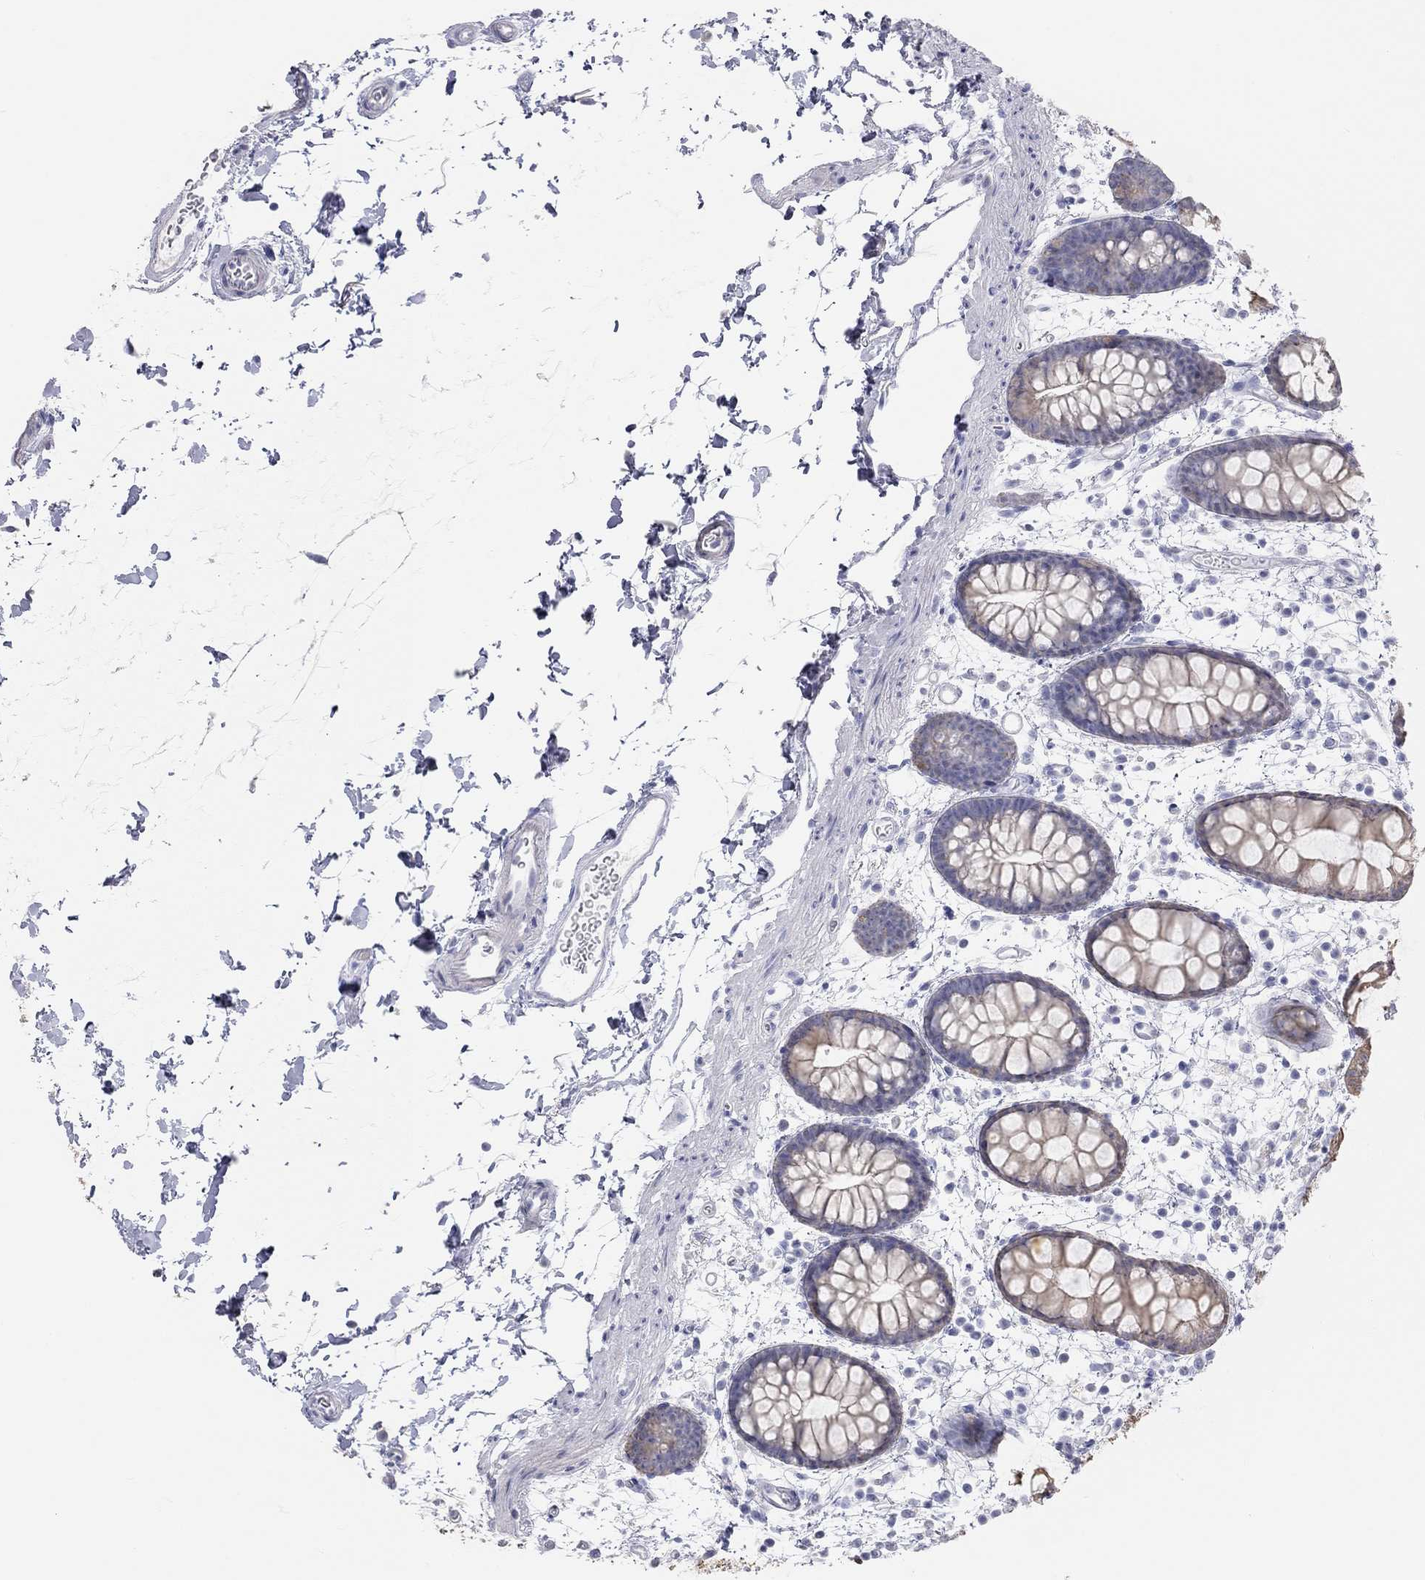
{"staining": {"intensity": "negative", "quantity": "none", "location": "none"}, "tissue": "rectum", "cell_type": "Glandular cells", "image_type": "normal", "snomed": [{"axis": "morphology", "description": "Normal tissue, NOS"}, {"axis": "topography", "description": "Rectum"}], "caption": "The immunohistochemistry (IHC) image has no significant positivity in glandular cells of rectum. (DAB (3,3'-diaminobenzidine) immunohistochemistry with hematoxylin counter stain).", "gene": "AK8", "patient": {"sex": "male", "age": 57}}